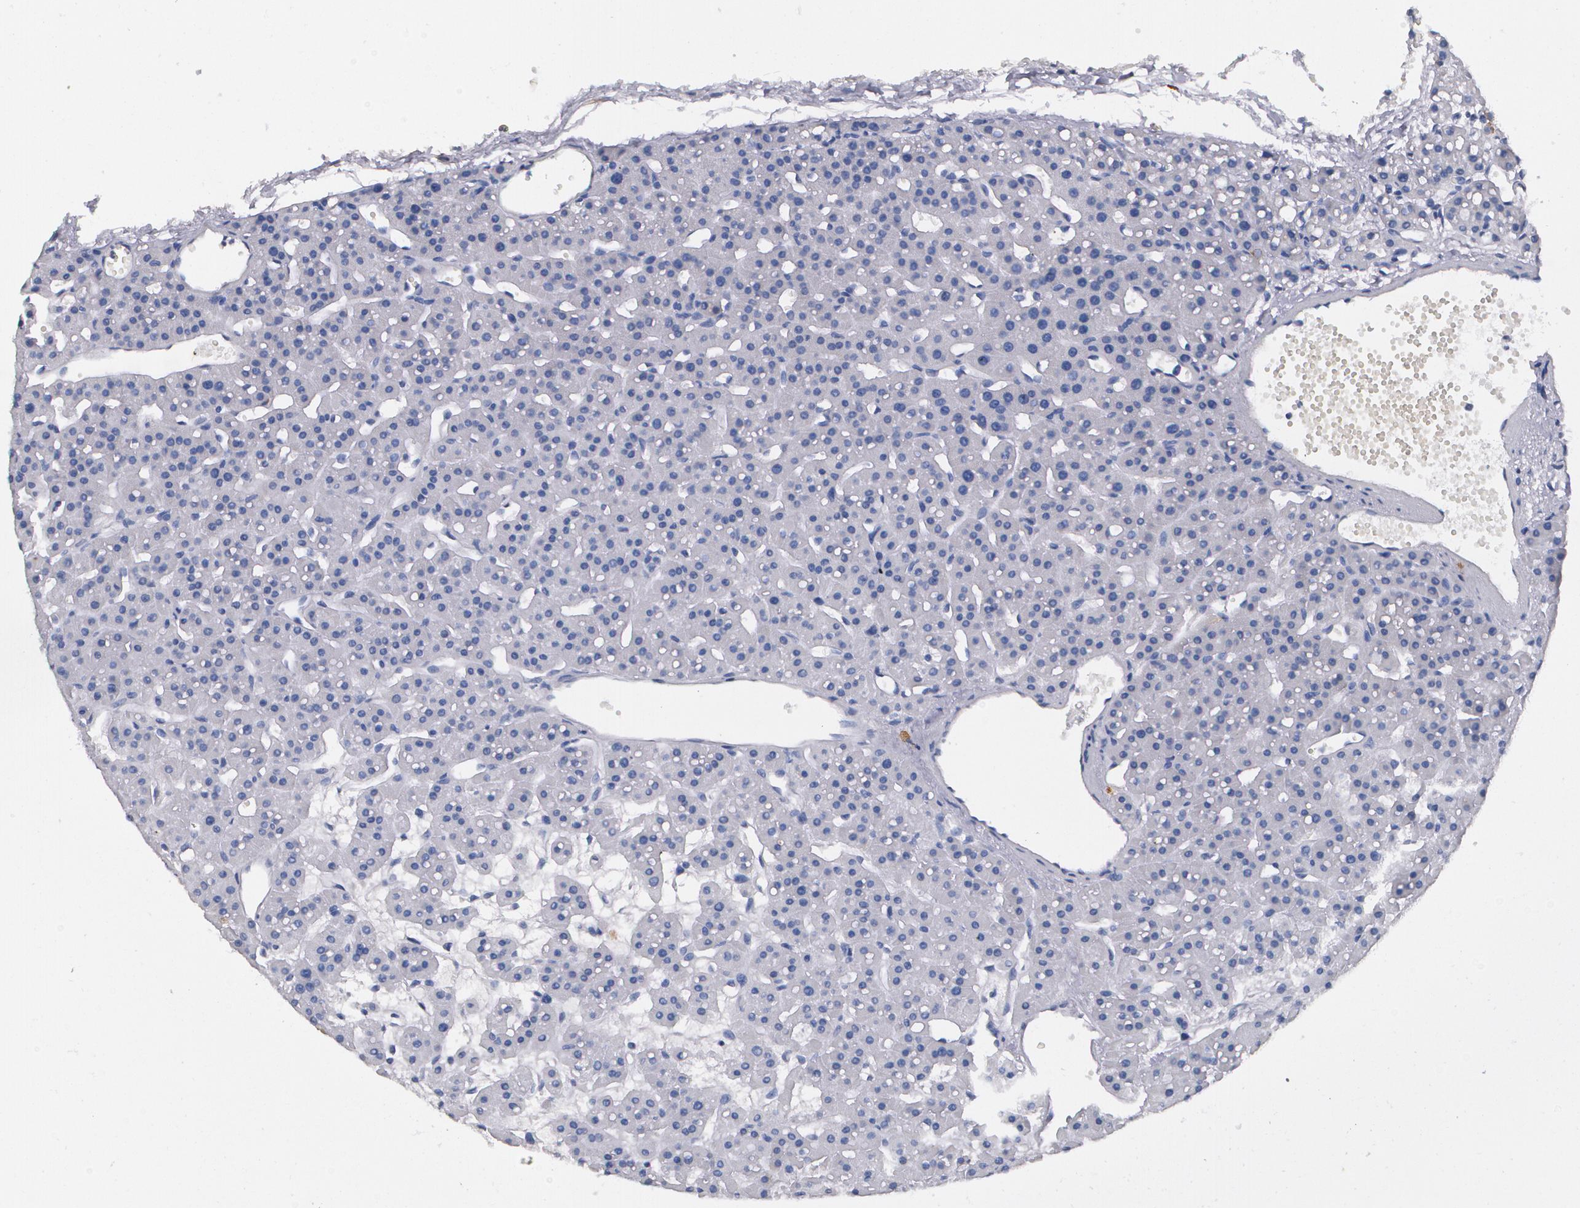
{"staining": {"intensity": "negative", "quantity": "none", "location": "none"}, "tissue": "parathyroid gland", "cell_type": "Glandular cells", "image_type": "normal", "snomed": [{"axis": "morphology", "description": "Normal tissue, NOS"}, {"axis": "topography", "description": "Parathyroid gland"}], "caption": "High power microscopy micrograph of an immunohistochemistry (IHC) photomicrograph of benign parathyroid gland, revealing no significant staining in glandular cells. (Immunohistochemistry, brightfield microscopy, high magnification).", "gene": "S100A8", "patient": {"sex": "female", "age": 76}}